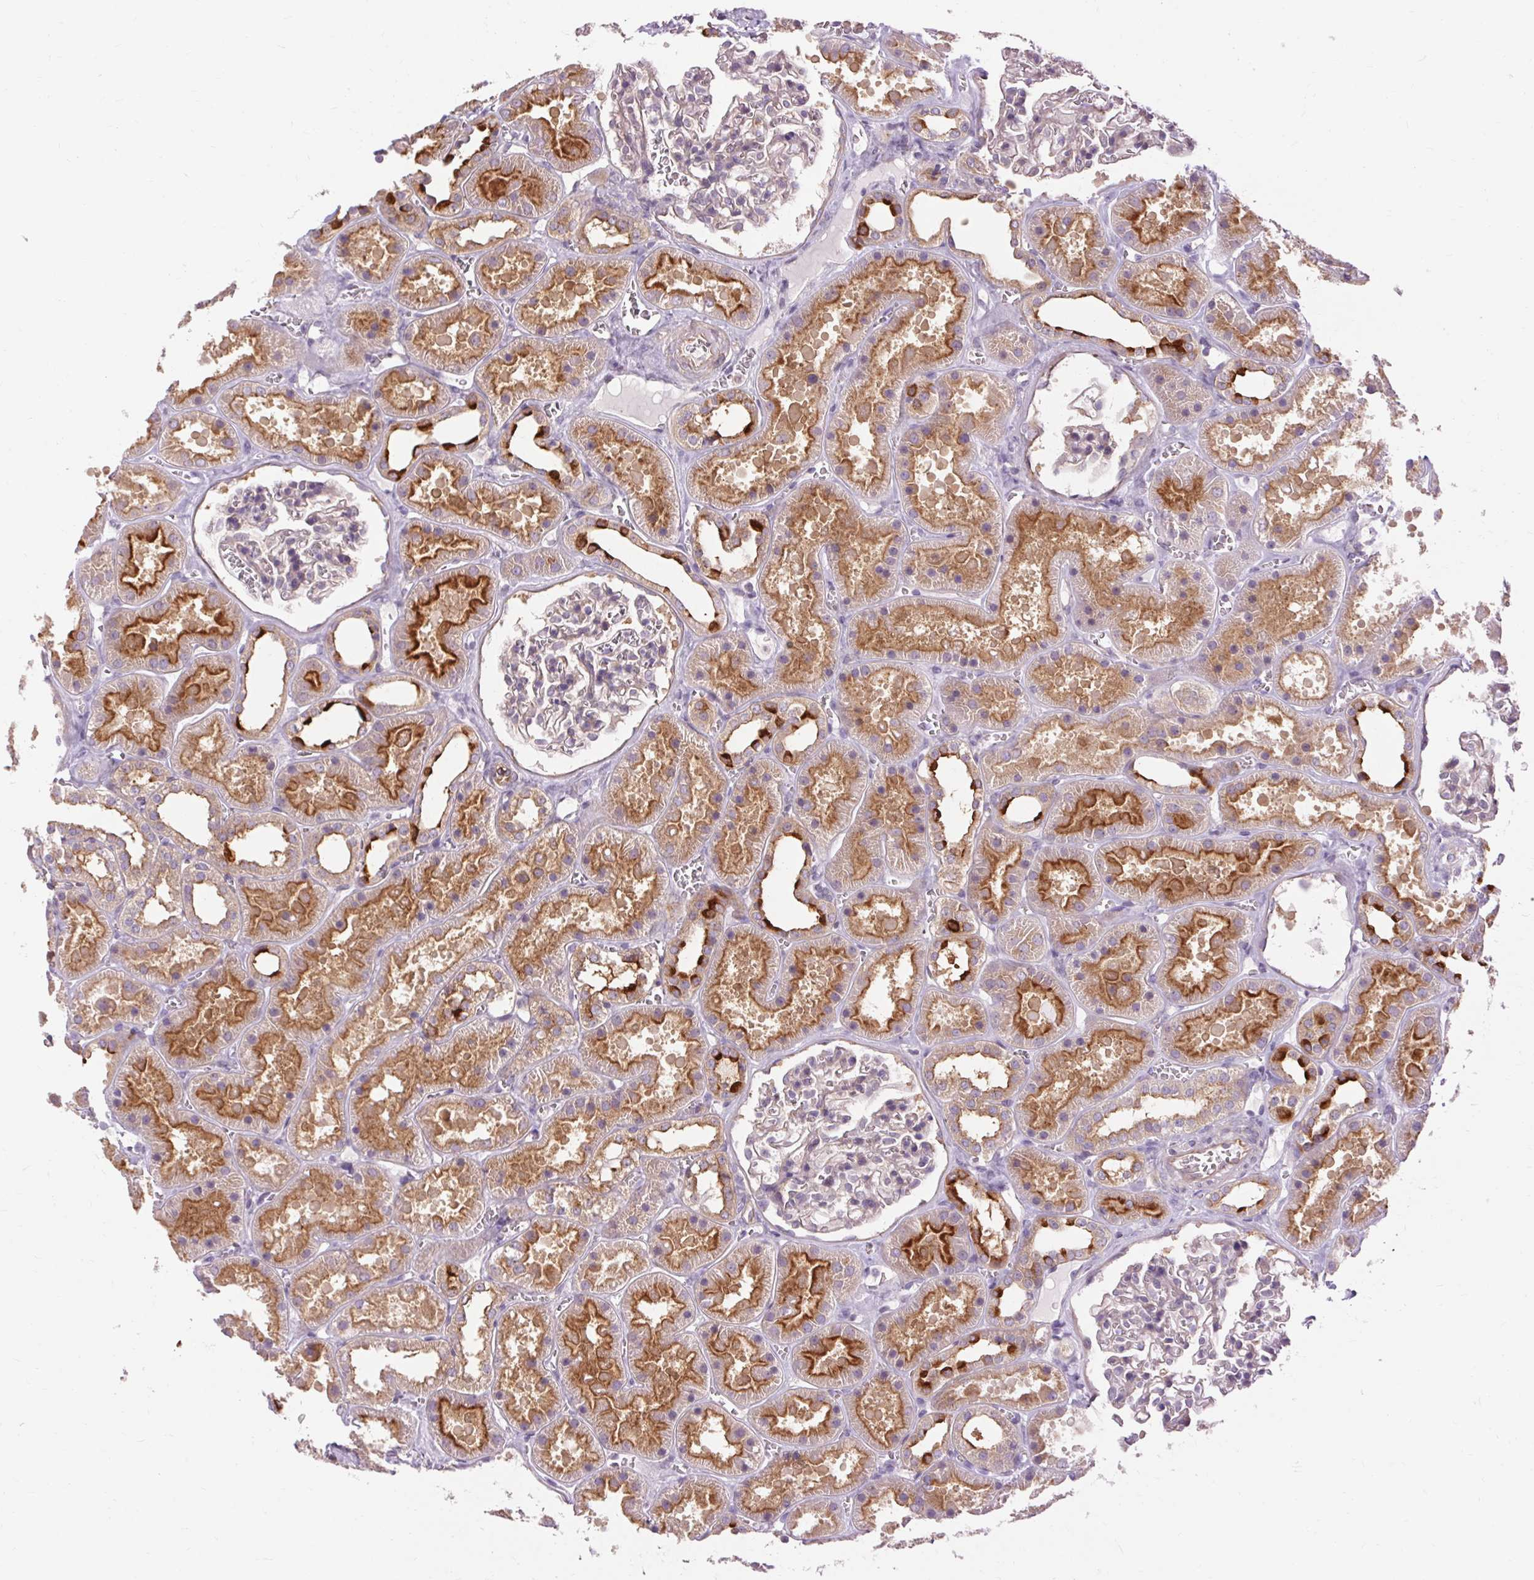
{"staining": {"intensity": "negative", "quantity": "none", "location": "none"}, "tissue": "kidney", "cell_type": "Cells in glomeruli", "image_type": "normal", "snomed": [{"axis": "morphology", "description": "Normal tissue, NOS"}, {"axis": "topography", "description": "Kidney"}], "caption": "High power microscopy photomicrograph of an immunohistochemistry image of normal kidney, revealing no significant staining in cells in glomeruli.", "gene": "TM6SF1", "patient": {"sex": "female", "age": 41}}